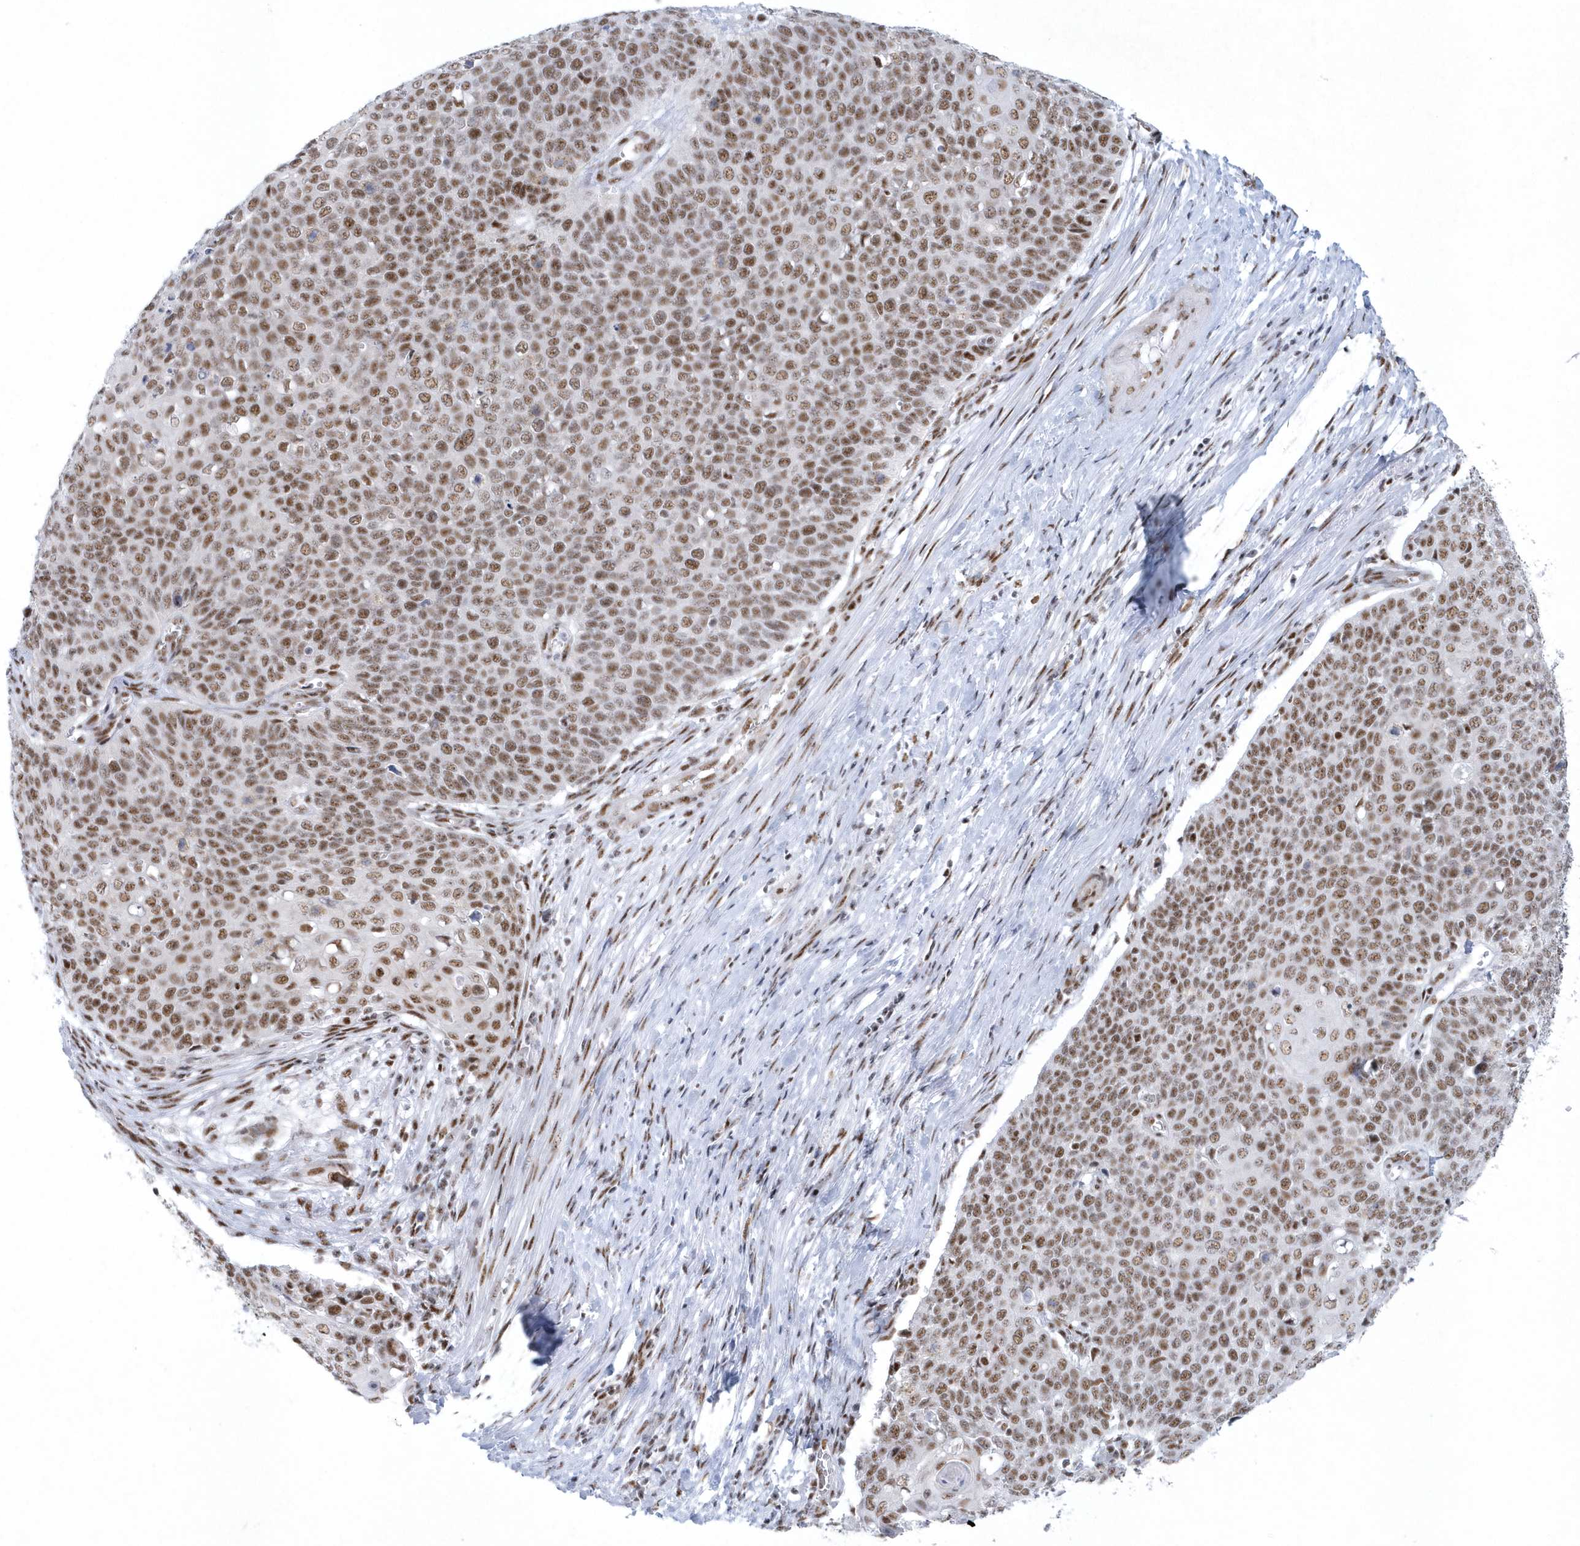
{"staining": {"intensity": "moderate", "quantity": ">75%", "location": "nuclear"}, "tissue": "cervical cancer", "cell_type": "Tumor cells", "image_type": "cancer", "snomed": [{"axis": "morphology", "description": "Squamous cell carcinoma, NOS"}, {"axis": "topography", "description": "Cervix"}], "caption": "An immunohistochemistry (IHC) histopathology image of tumor tissue is shown. Protein staining in brown labels moderate nuclear positivity in cervical squamous cell carcinoma within tumor cells.", "gene": "DCLRE1A", "patient": {"sex": "female", "age": 39}}